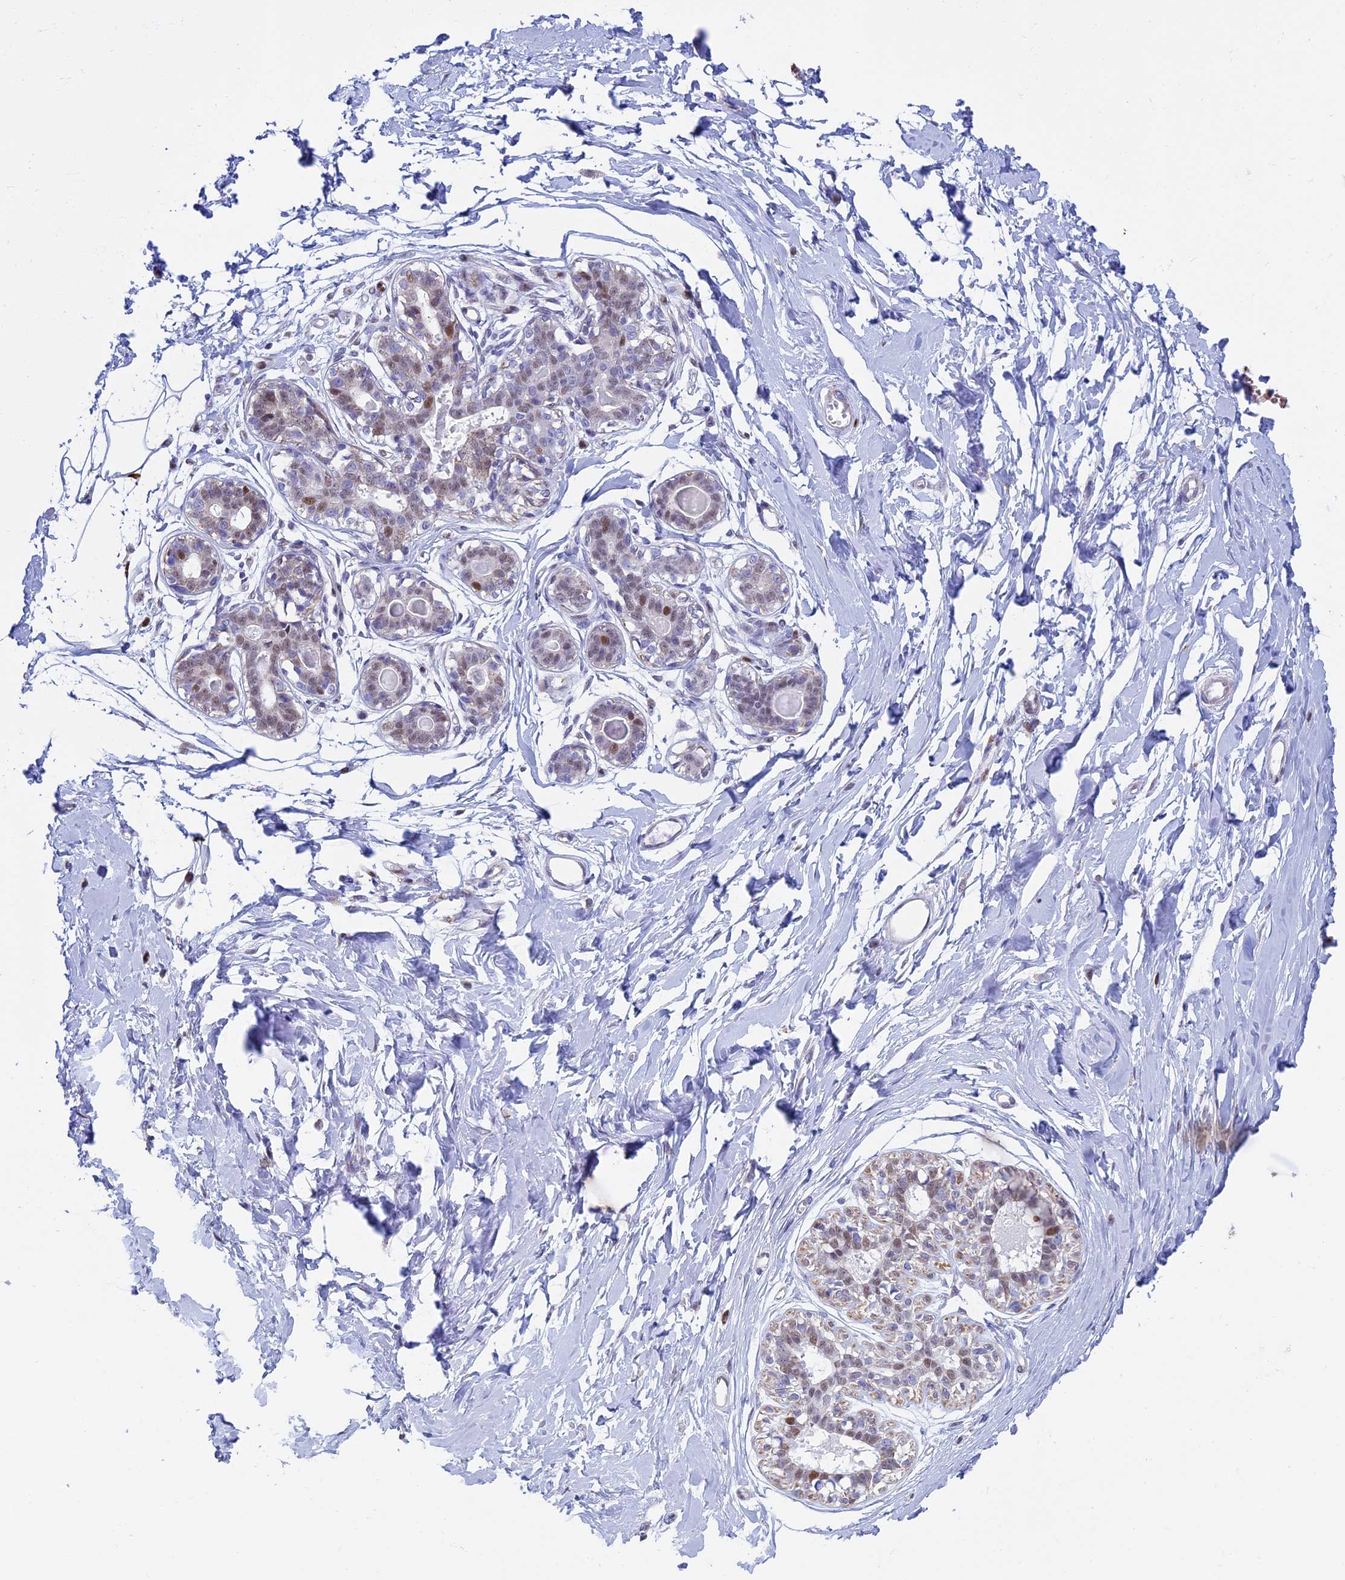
{"staining": {"intensity": "strong", "quantity": ">75%", "location": "nuclear"}, "tissue": "breast", "cell_type": "Adipocytes", "image_type": "normal", "snomed": [{"axis": "morphology", "description": "Normal tissue, NOS"}, {"axis": "topography", "description": "Breast"}], "caption": "Normal breast exhibits strong nuclear staining in approximately >75% of adipocytes.", "gene": "ACSS1", "patient": {"sex": "female", "age": 45}}